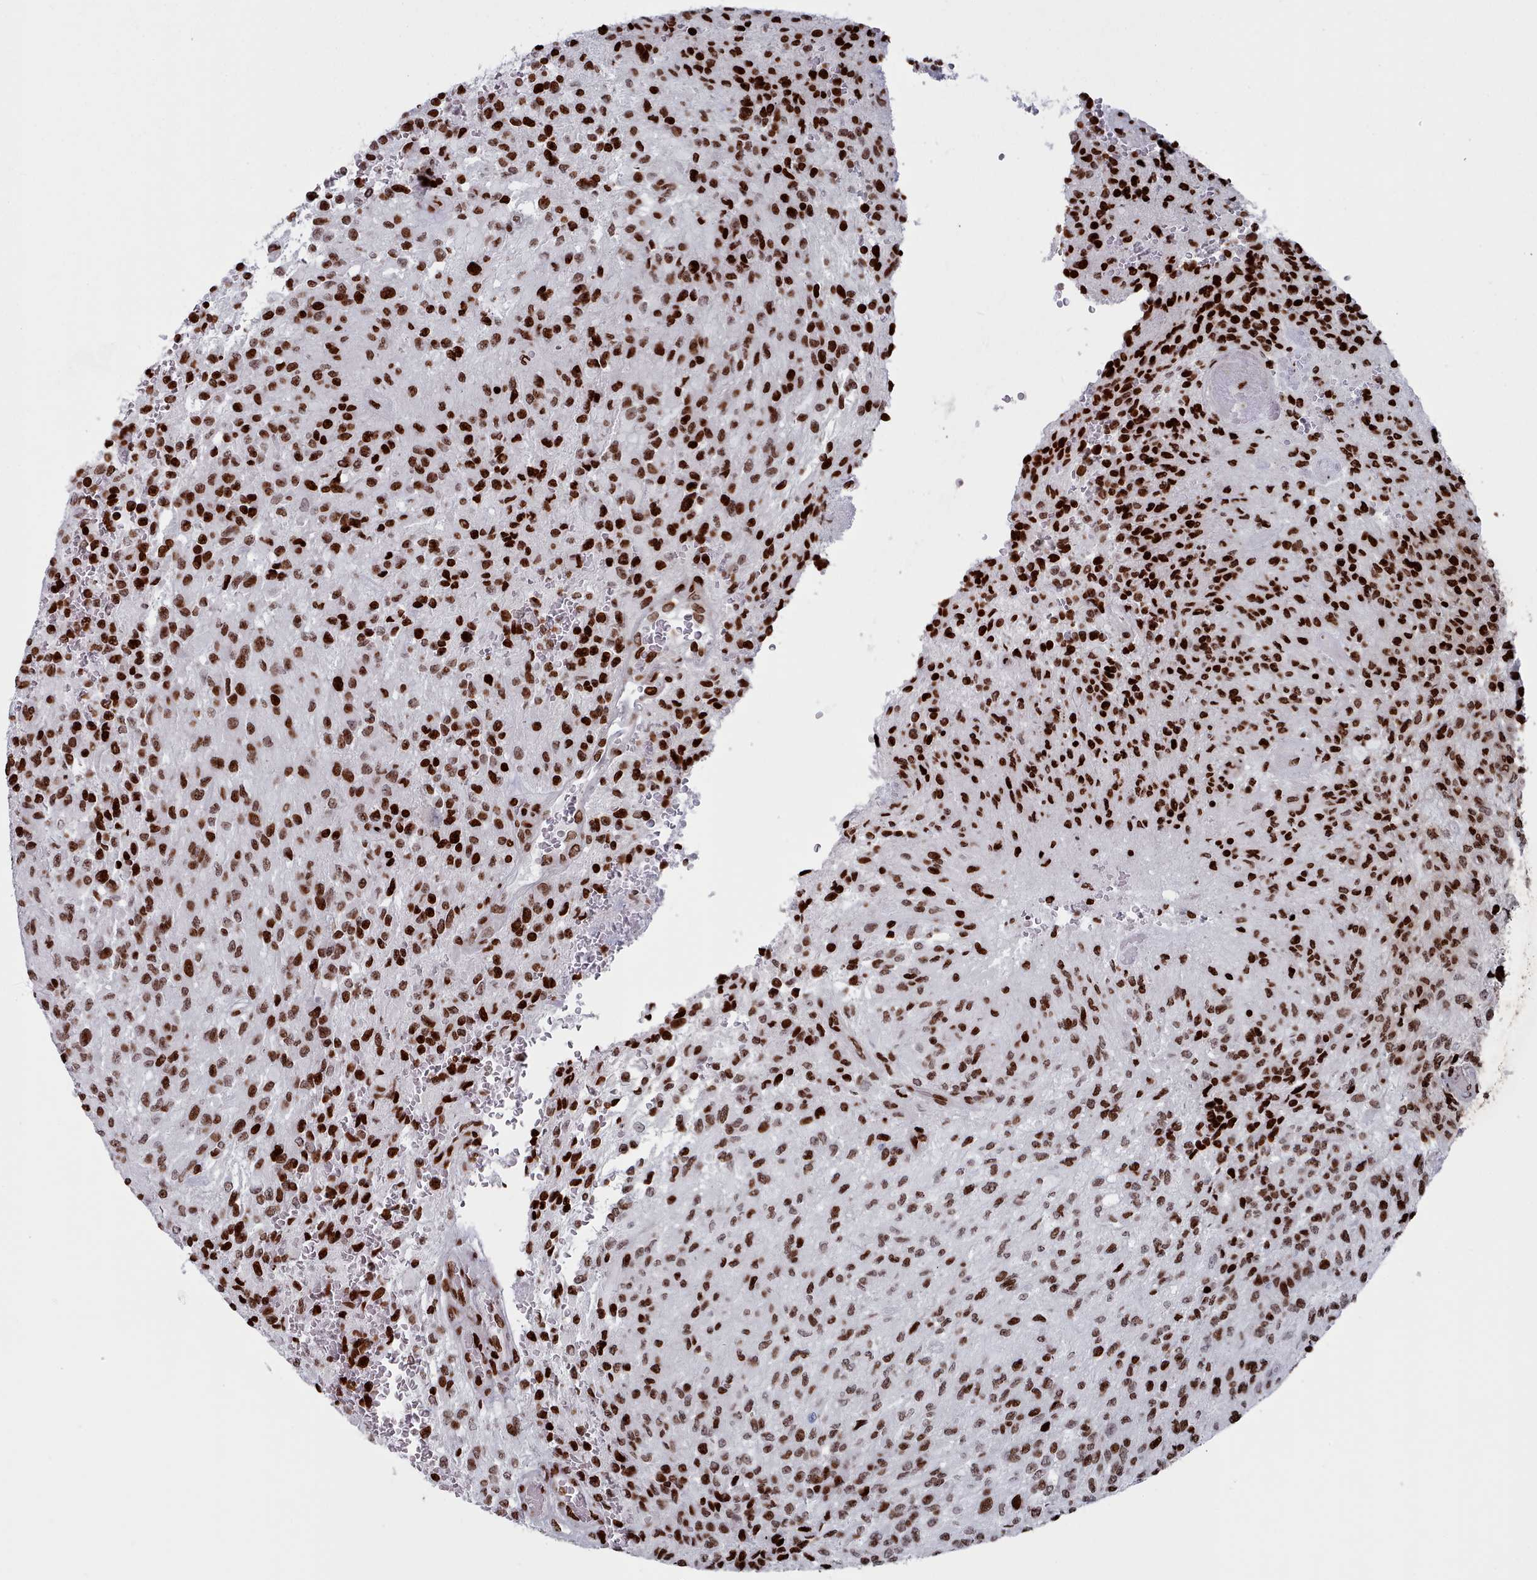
{"staining": {"intensity": "strong", "quantity": ">75%", "location": "nuclear"}, "tissue": "glioma", "cell_type": "Tumor cells", "image_type": "cancer", "snomed": [{"axis": "morphology", "description": "Normal tissue, NOS"}, {"axis": "morphology", "description": "Glioma, malignant, High grade"}, {"axis": "topography", "description": "Cerebral cortex"}], "caption": "This is a photomicrograph of IHC staining of glioma, which shows strong staining in the nuclear of tumor cells.", "gene": "PCDHB12", "patient": {"sex": "male", "age": 56}}